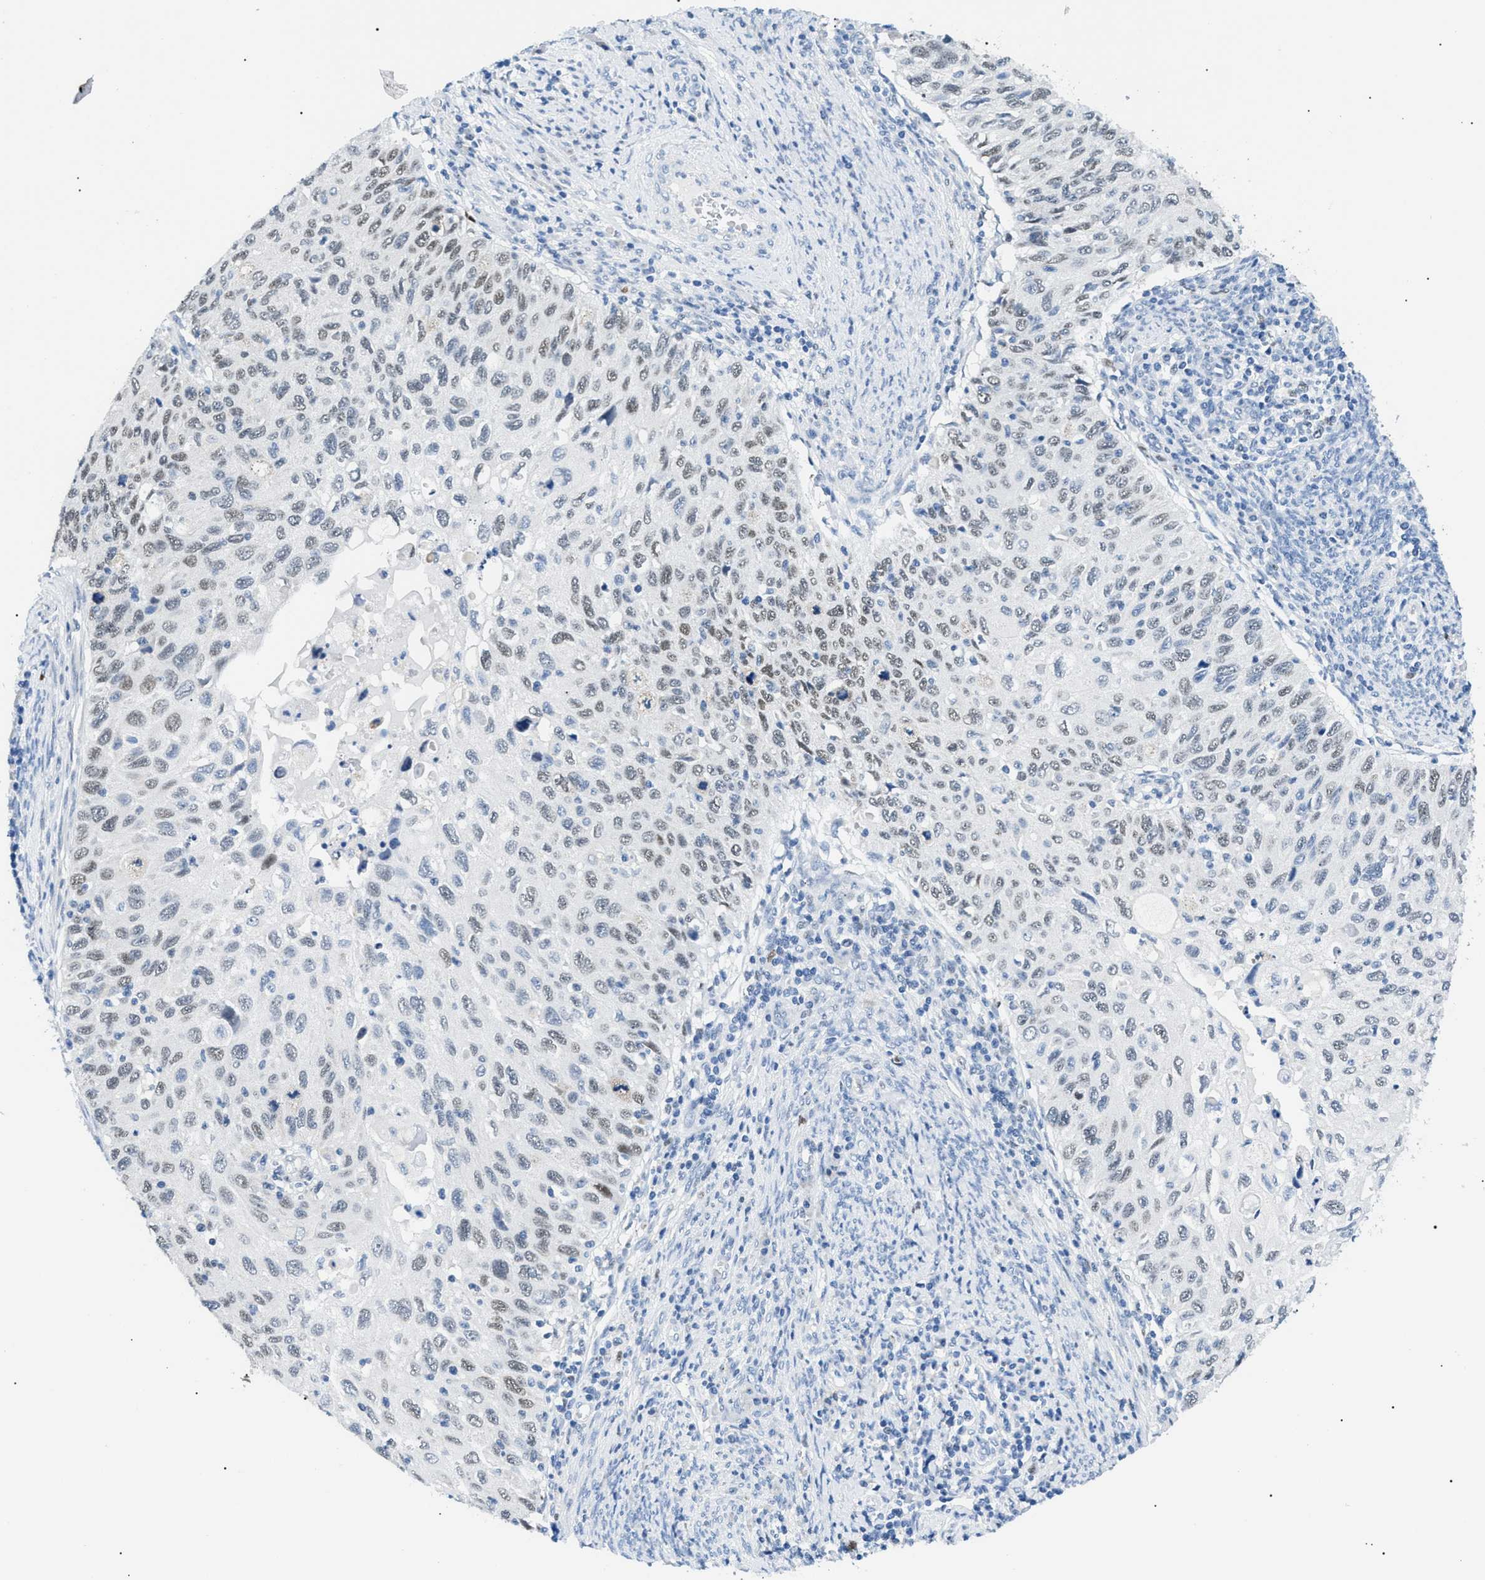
{"staining": {"intensity": "weak", "quantity": ">75%", "location": "nuclear"}, "tissue": "cervical cancer", "cell_type": "Tumor cells", "image_type": "cancer", "snomed": [{"axis": "morphology", "description": "Squamous cell carcinoma, NOS"}, {"axis": "topography", "description": "Cervix"}], "caption": "High-magnification brightfield microscopy of cervical cancer (squamous cell carcinoma) stained with DAB (brown) and counterstained with hematoxylin (blue). tumor cells exhibit weak nuclear positivity is identified in about>75% of cells. The staining was performed using DAB (3,3'-diaminobenzidine) to visualize the protein expression in brown, while the nuclei were stained in blue with hematoxylin (Magnification: 20x).", "gene": "SMARCC1", "patient": {"sex": "female", "age": 70}}